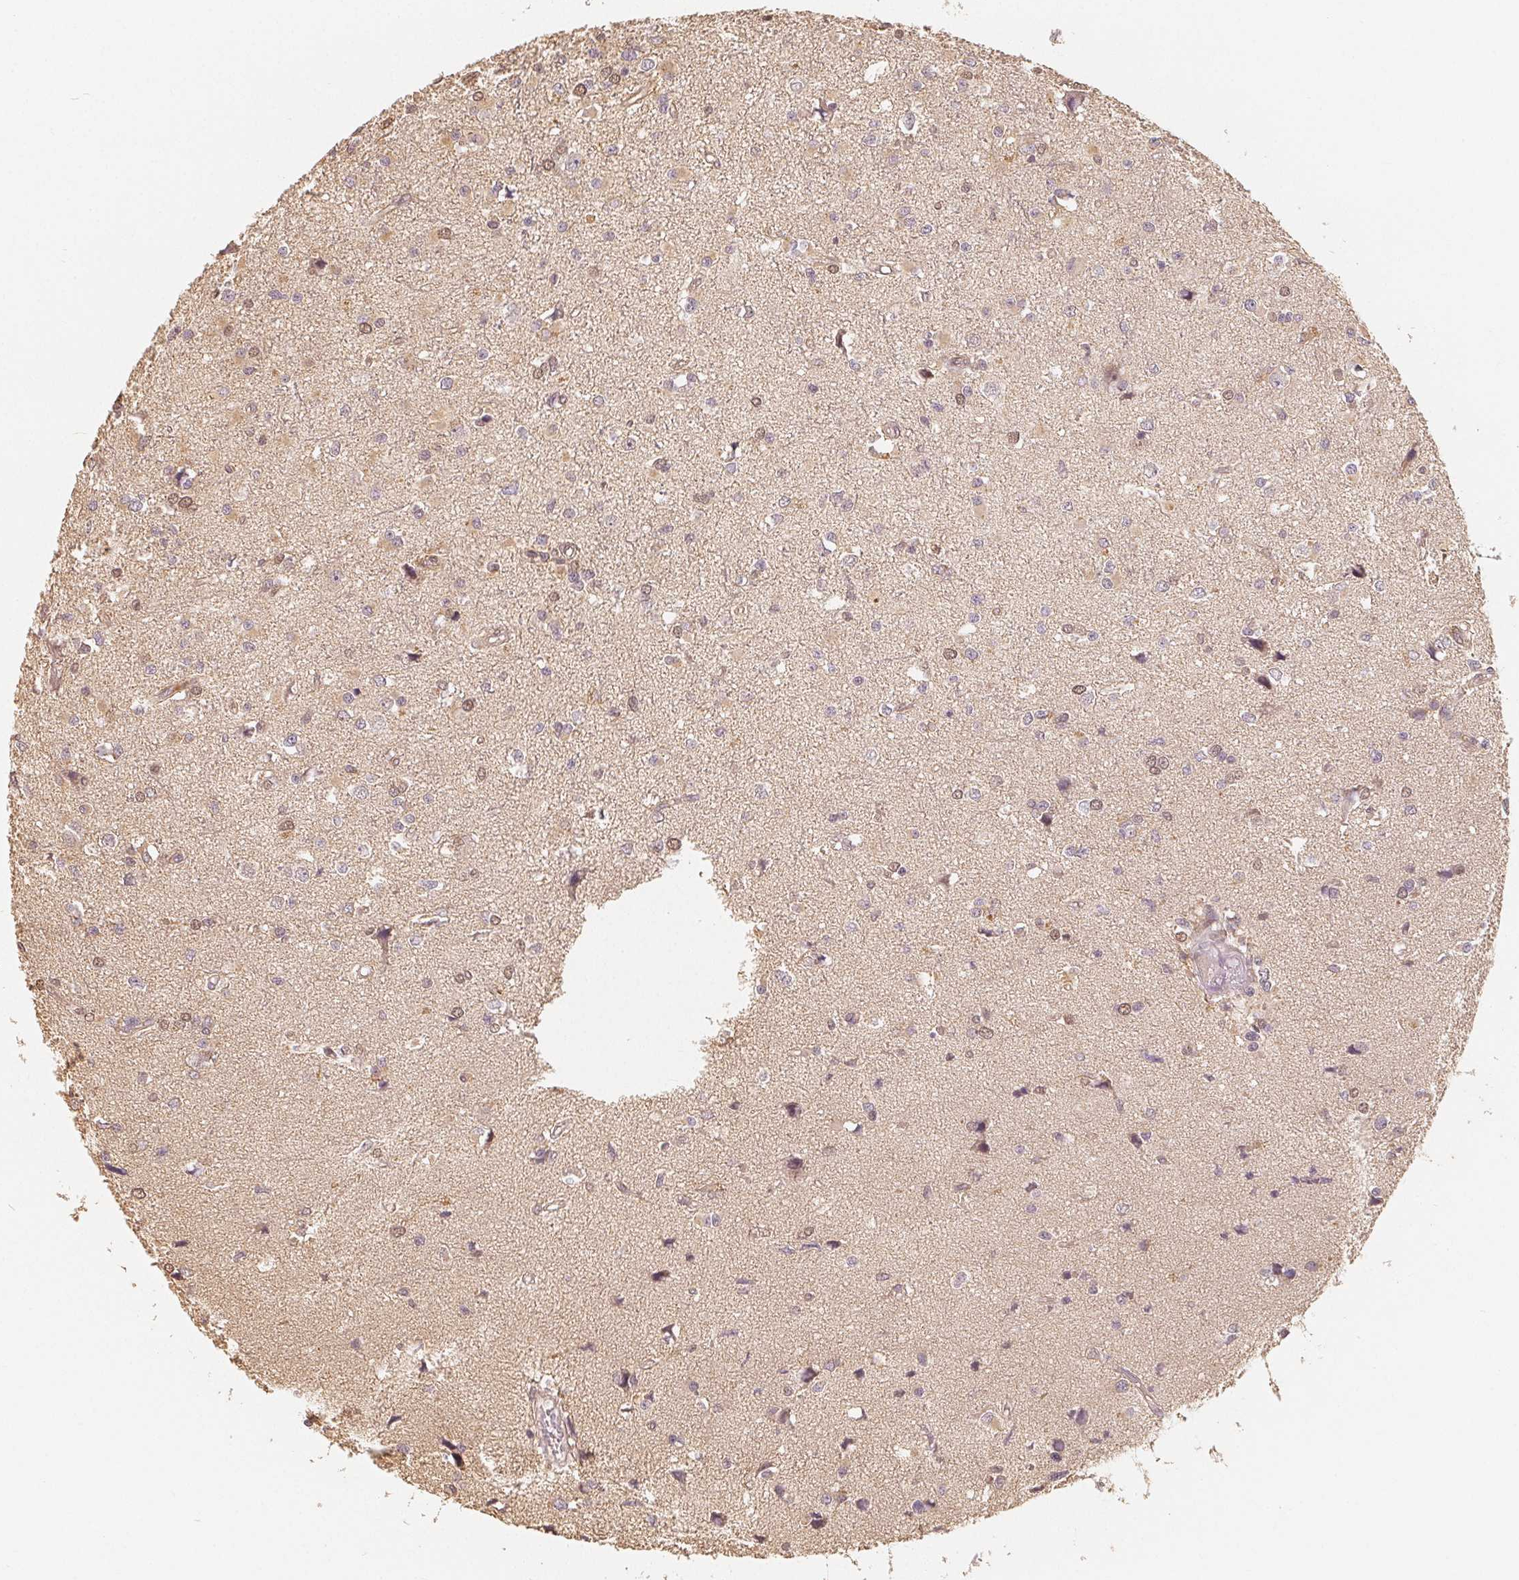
{"staining": {"intensity": "weak", "quantity": "<25%", "location": "nuclear"}, "tissue": "glioma", "cell_type": "Tumor cells", "image_type": "cancer", "snomed": [{"axis": "morphology", "description": "Glioma, malignant, High grade"}, {"axis": "topography", "description": "Brain"}], "caption": "Immunohistochemistry image of human glioma stained for a protein (brown), which shows no expression in tumor cells.", "gene": "GUSB", "patient": {"sex": "male", "age": 54}}